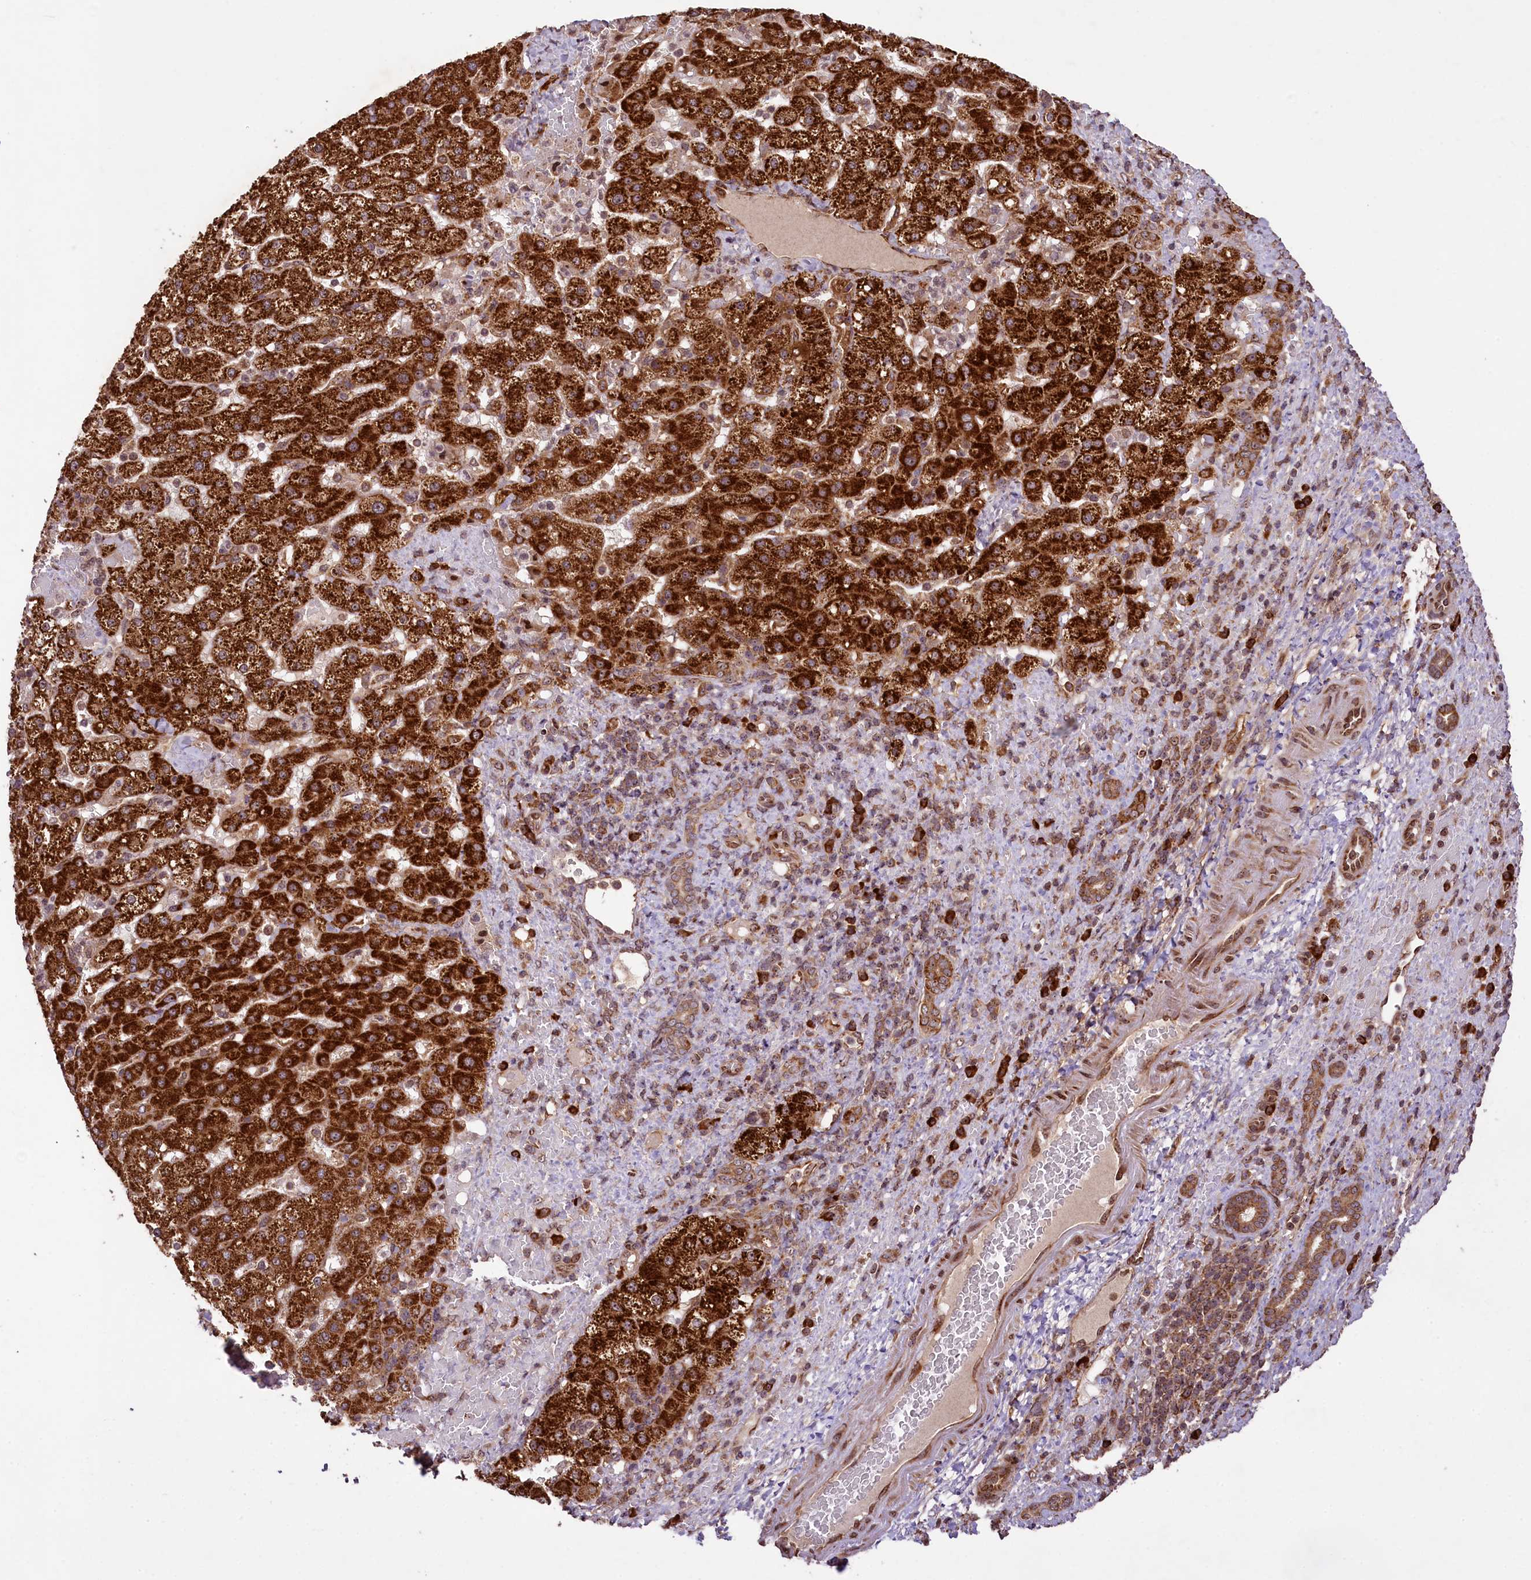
{"staining": {"intensity": "strong", "quantity": ">75%", "location": "cytoplasmic/membranous"}, "tissue": "liver cancer", "cell_type": "Tumor cells", "image_type": "cancer", "snomed": [{"axis": "morphology", "description": "Normal tissue, NOS"}, {"axis": "morphology", "description": "Carcinoma, Hepatocellular, NOS"}, {"axis": "topography", "description": "Liver"}], "caption": "Hepatocellular carcinoma (liver) stained with DAB (3,3'-diaminobenzidine) immunohistochemistry shows high levels of strong cytoplasmic/membranous staining in approximately >75% of tumor cells. The protein is shown in brown color, while the nuclei are stained blue.", "gene": "LARP4", "patient": {"sex": "male", "age": 57}}